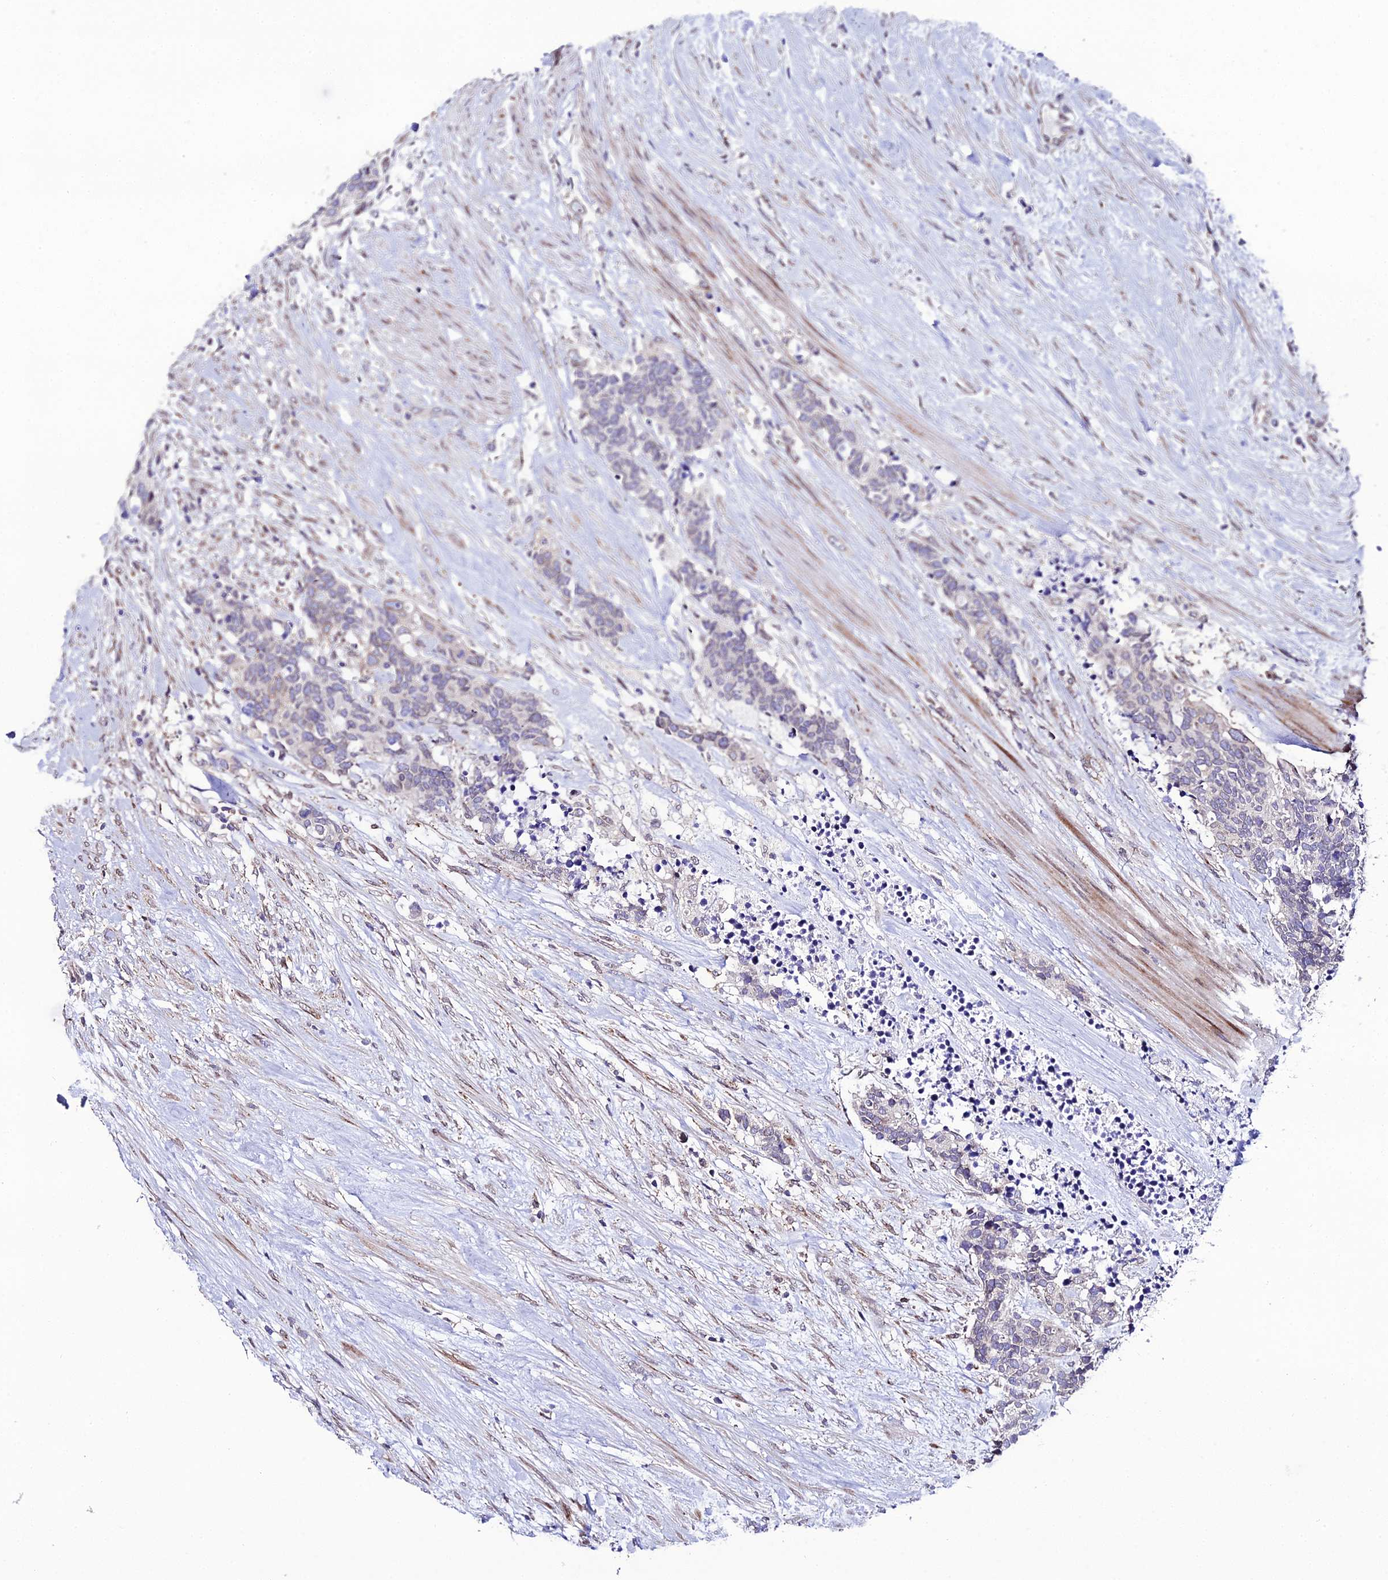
{"staining": {"intensity": "negative", "quantity": "none", "location": "none"}, "tissue": "carcinoid", "cell_type": "Tumor cells", "image_type": "cancer", "snomed": [{"axis": "morphology", "description": "Carcinoma, NOS"}, {"axis": "morphology", "description": "Carcinoid, malignant, NOS"}, {"axis": "topography", "description": "Prostate"}], "caption": "The histopathology image shows no staining of tumor cells in carcinoid (malignant).", "gene": "DDX19A", "patient": {"sex": "male", "age": 57}}